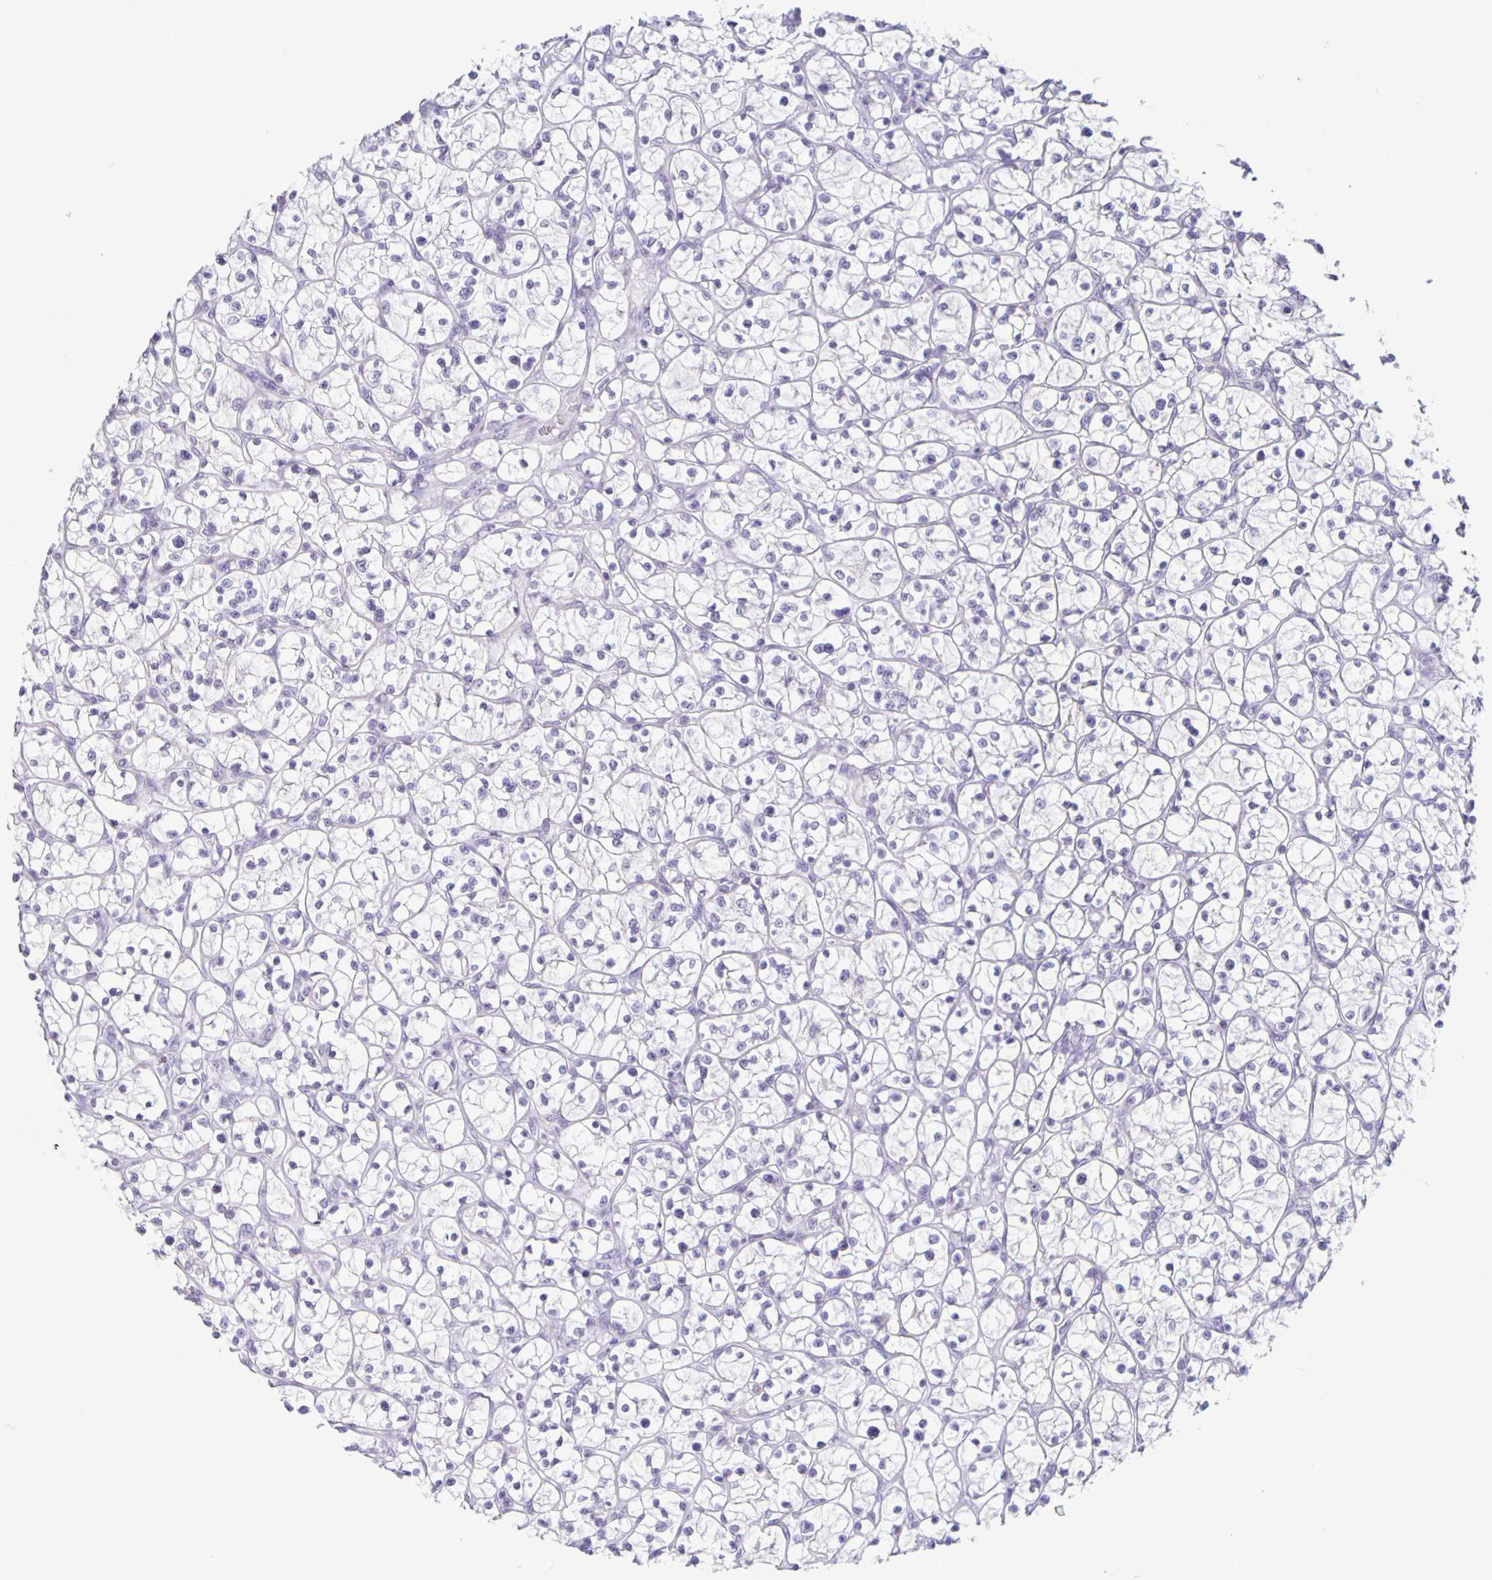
{"staining": {"intensity": "negative", "quantity": "none", "location": "none"}, "tissue": "renal cancer", "cell_type": "Tumor cells", "image_type": "cancer", "snomed": [{"axis": "morphology", "description": "Adenocarcinoma, NOS"}, {"axis": "topography", "description": "Kidney"}], "caption": "Photomicrograph shows no significant protein positivity in tumor cells of adenocarcinoma (renal).", "gene": "CT45A5", "patient": {"sex": "female", "age": 64}}